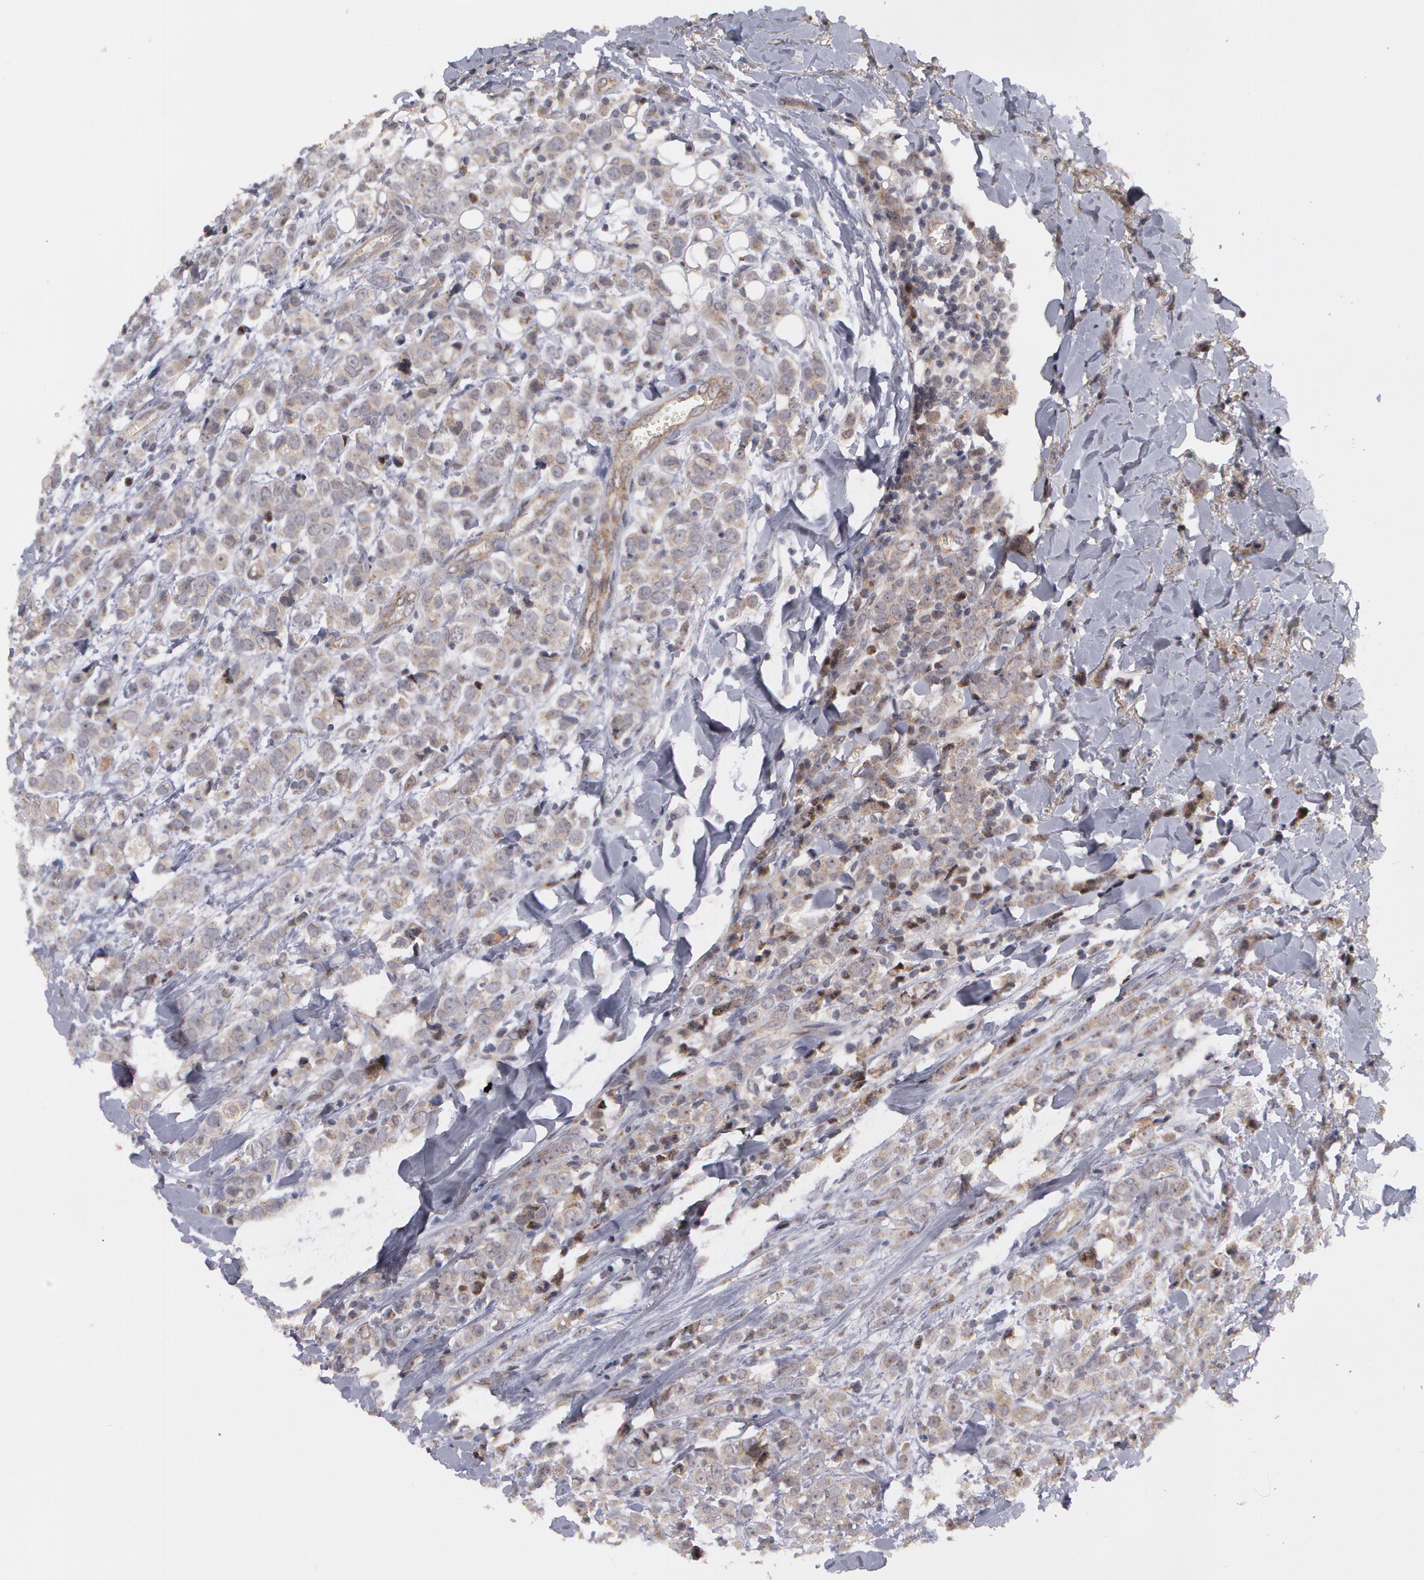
{"staining": {"intensity": "weak", "quantity": "25%-75%", "location": "cytoplasmic/membranous"}, "tissue": "breast cancer", "cell_type": "Tumor cells", "image_type": "cancer", "snomed": [{"axis": "morphology", "description": "Lobular carcinoma"}, {"axis": "topography", "description": "Breast"}], "caption": "DAB immunohistochemical staining of human lobular carcinoma (breast) shows weak cytoplasmic/membranous protein expression in about 25%-75% of tumor cells.", "gene": "STX5", "patient": {"sex": "female", "age": 57}}